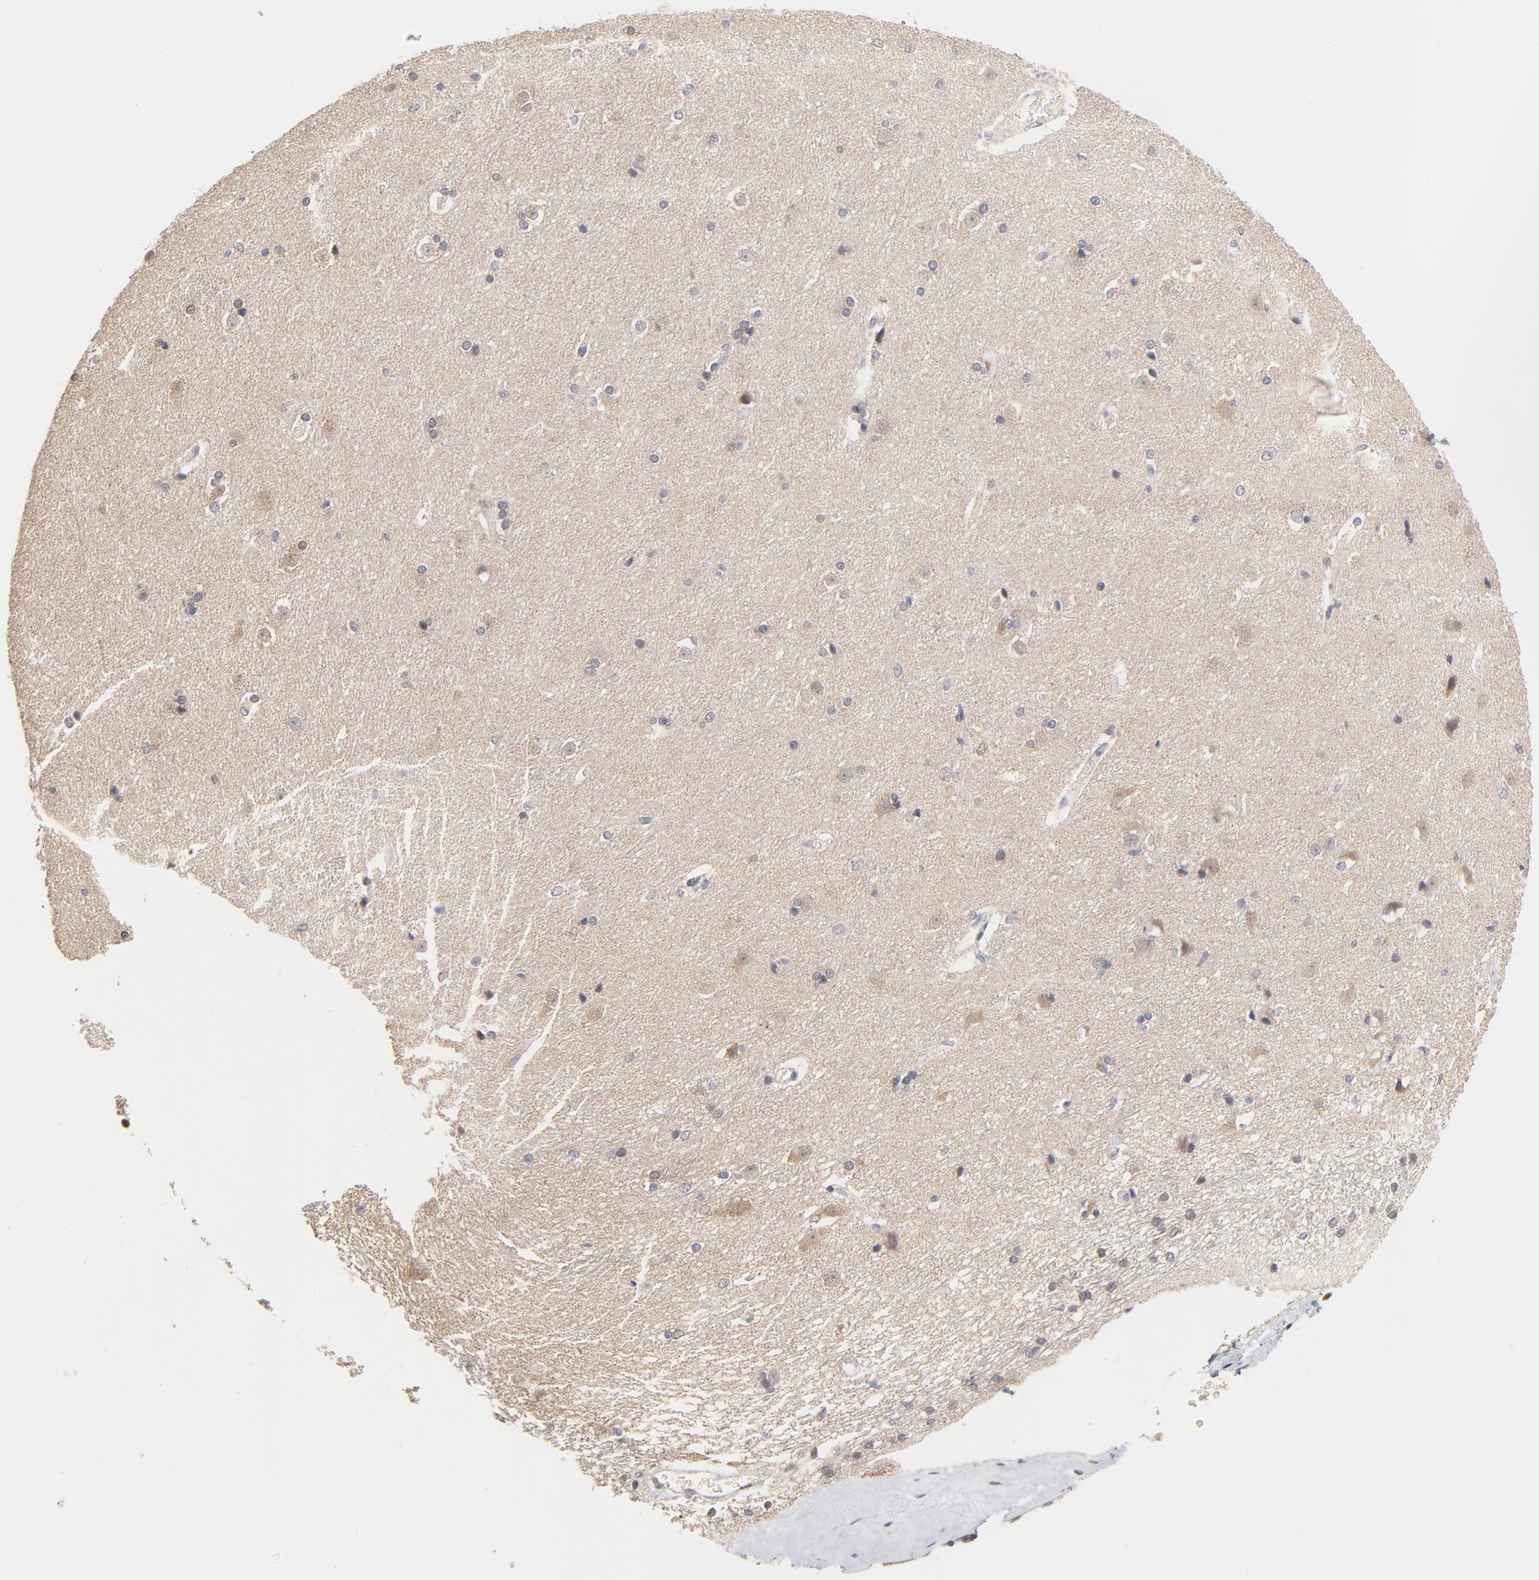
{"staining": {"intensity": "weak", "quantity": "<25%", "location": "cytoplasmic/membranous"}, "tissue": "caudate", "cell_type": "Glial cells", "image_type": "normal", "snomed": [{"axis": "morphology", "description": "Normal tissue, NOS"}, {"axis": "topography", "description": "Lateral ventricle wall"}], "caption": "DAB immunohistochemical staining of unremarkable human caudate reveals no significant expression in glial cells.", "gene": "MSL2", "patient": {"sex": "female", "age": 19}}